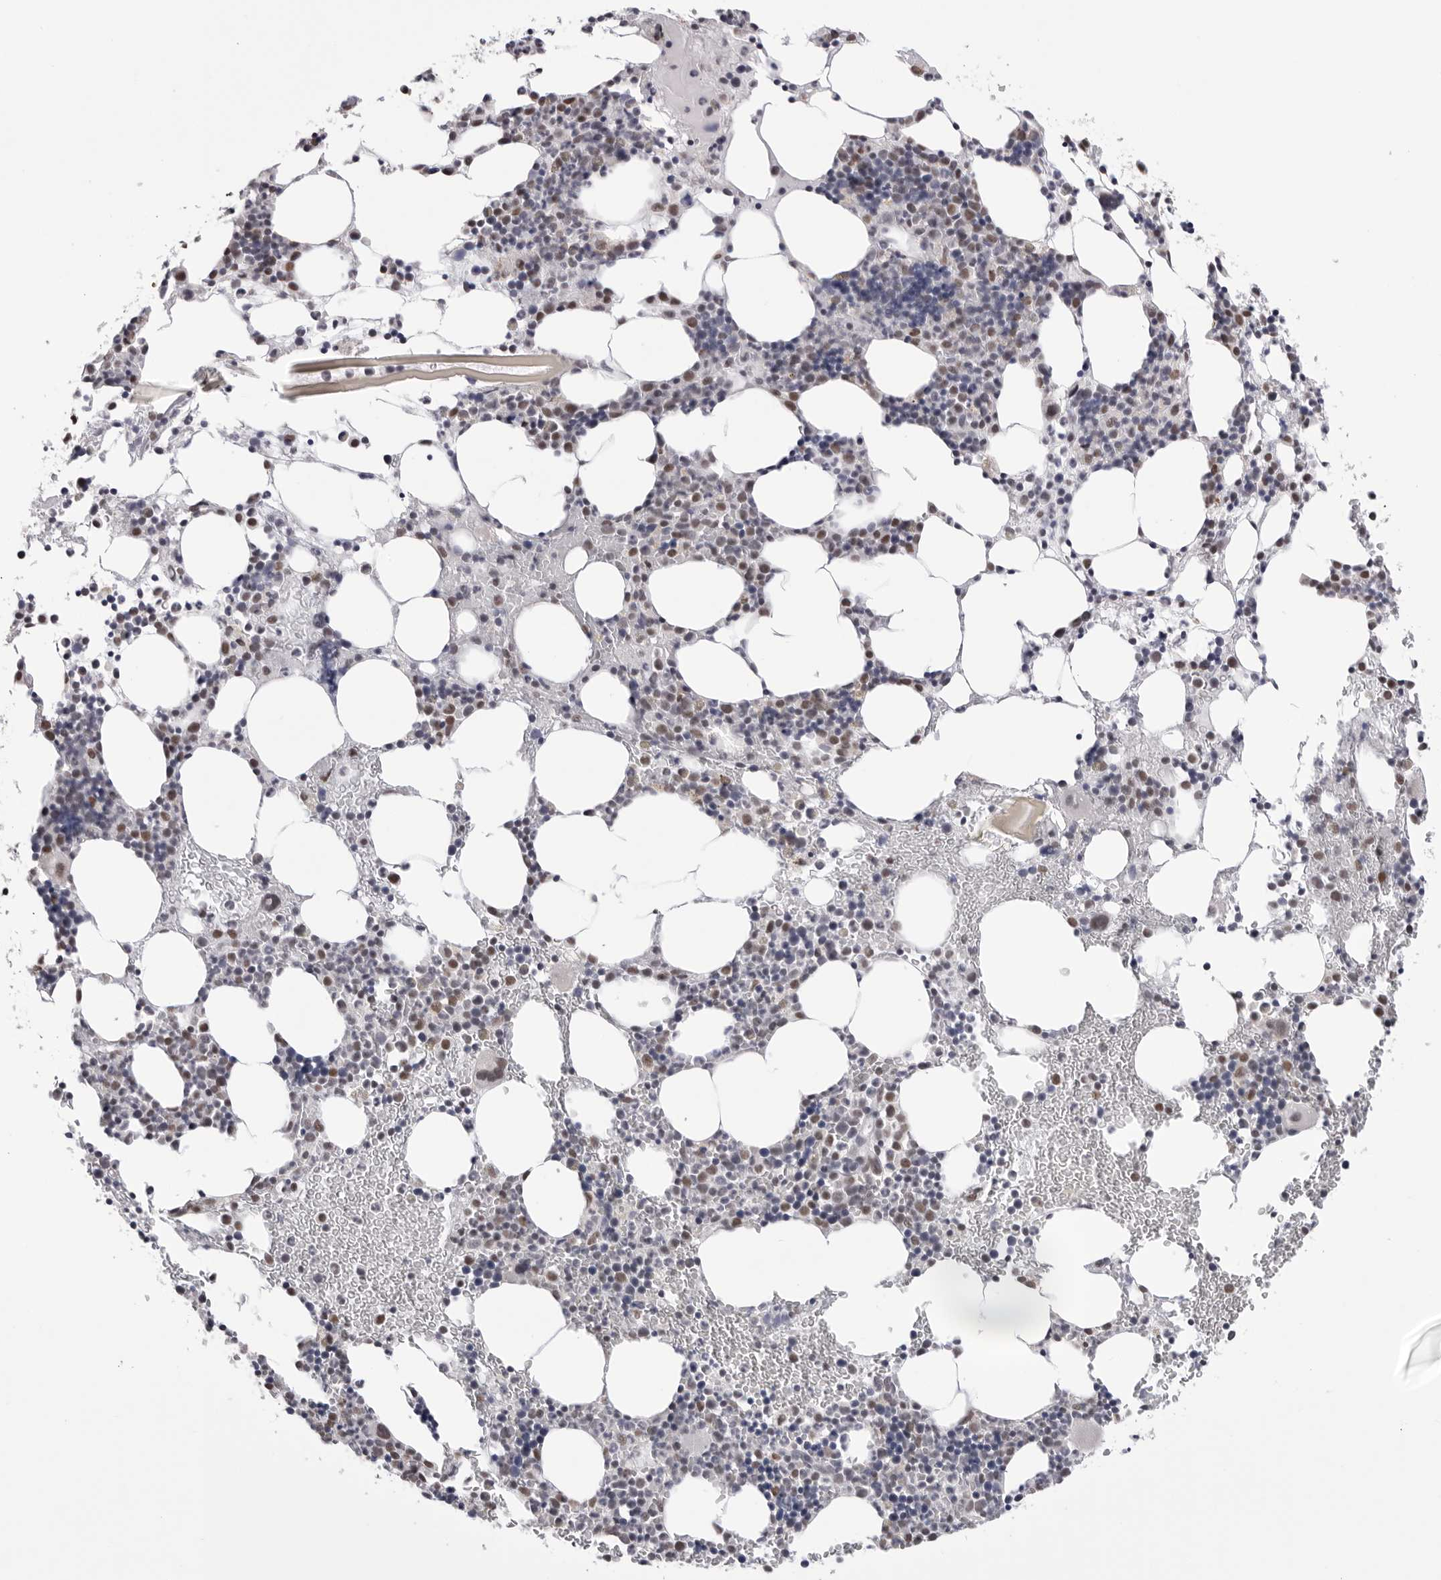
{"staining": {"intensity": "moderate", "quantity": "25%-75%", "location": "nuclear"}, "tissue": "bone marrow", "cell_type": "Hematopoietic cells", "image_type": "normal", "snomed": [{"axis": "morphology", "description": "Normal tissue, NOS"}, {"axis": "morphology", "description": "Inflammation, NOS"}, {"axis": "topography", "description": "Bone marrow"}], "caption": "Brown immunohistochemical staining in benign human bone marrow demonstrates moderate nuclear expression in about 25%-75% of hematopoietic cells.", "gene": "BCLAF3", "patient": {"sex": "male", "age": 44}}